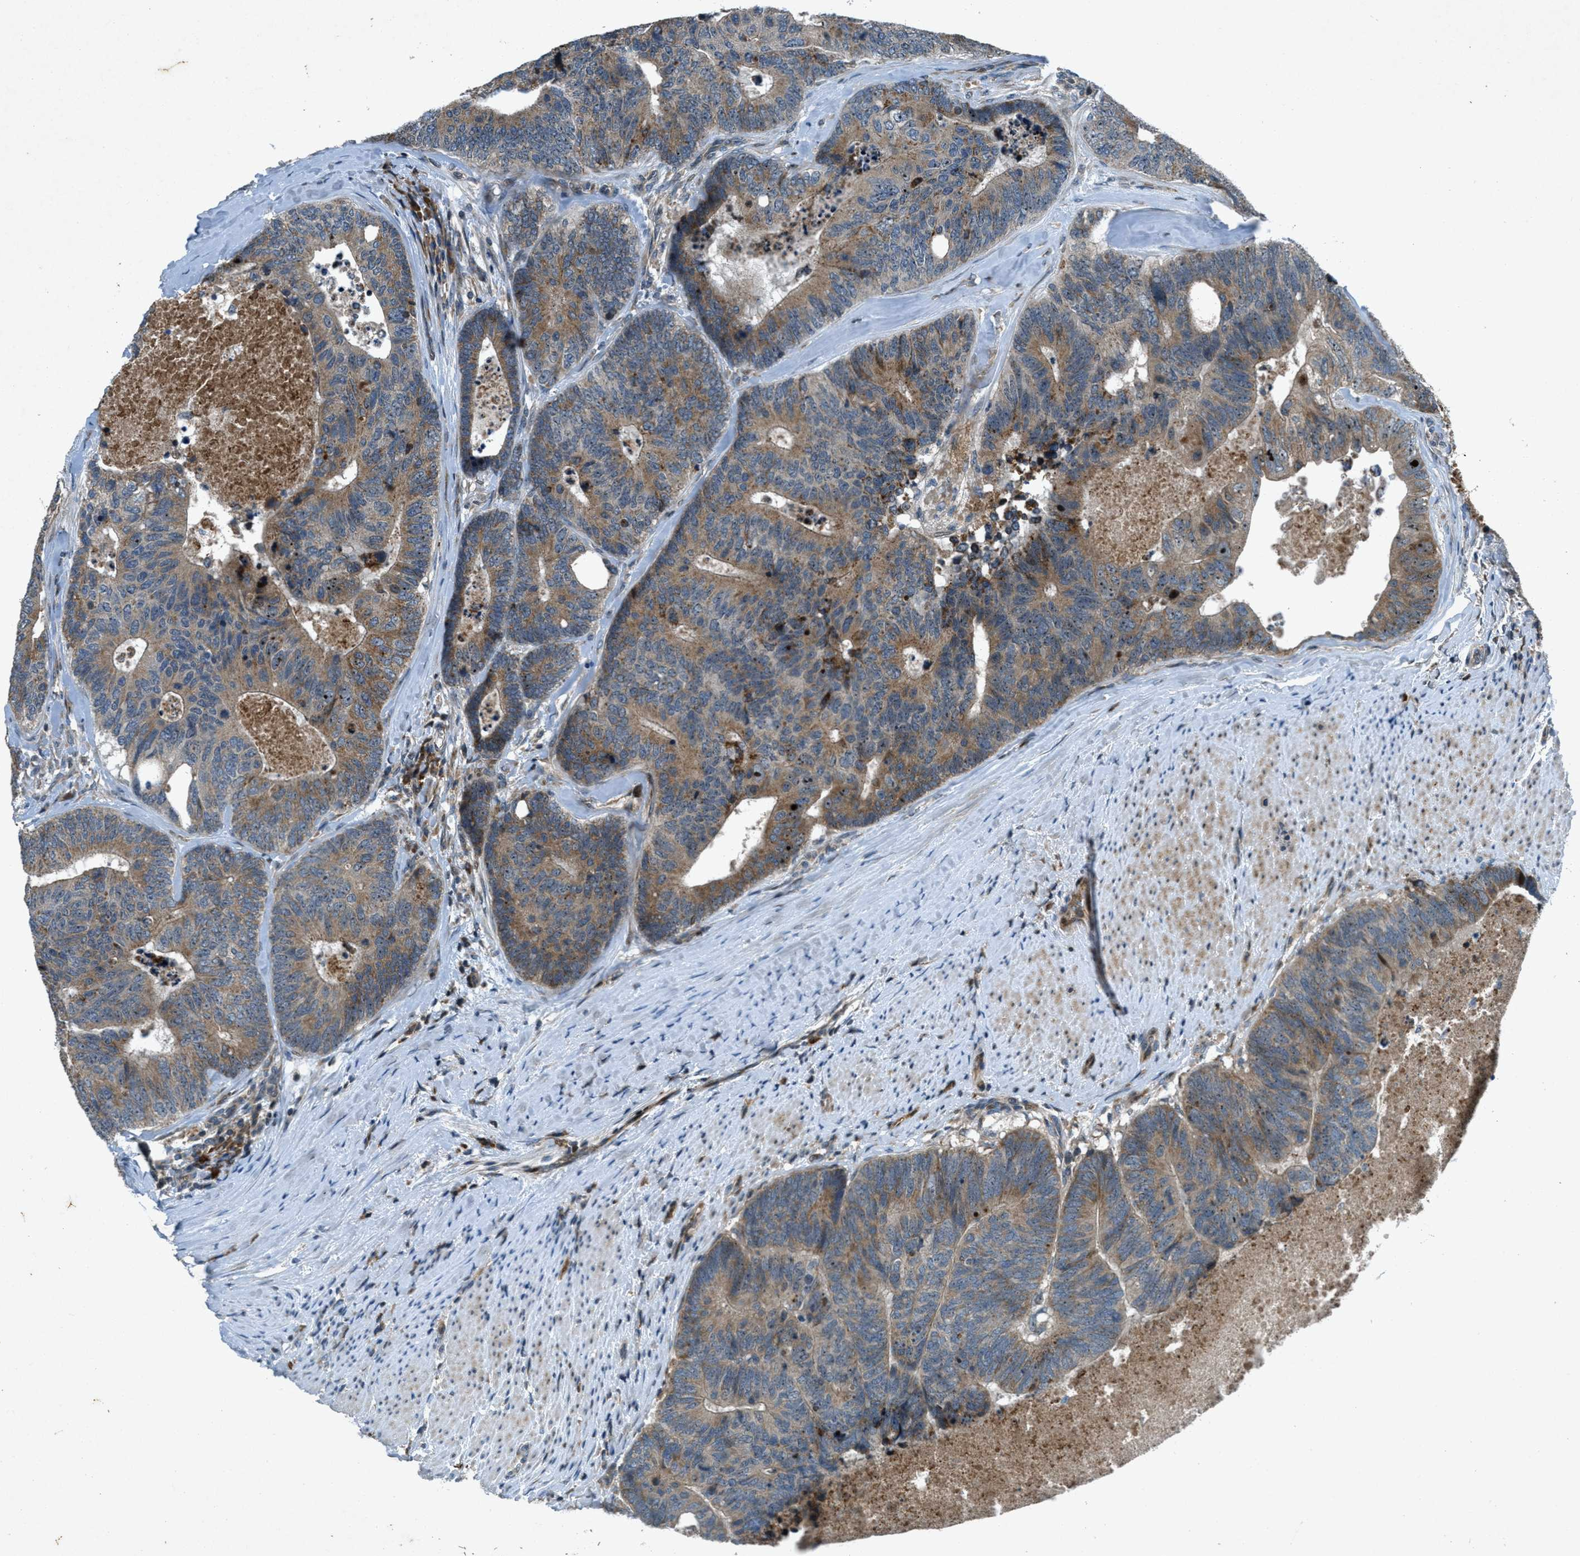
{"staining": {"intensity": "moderate", "quantity": ">75%", "location": "cytoplasmic/membranous"}, "tissue": "colorectal cancer", "cell_type": "Tumor cells", "image_type": "cancer", "snomed": [{"axis": "morphology", "description": "Adenocarcinoma, NOS"}, {"axis": "topography", "description": "Colon"}], "caption": "Colorectal cancer stained with a protein marker exhibits moderate staining in tumor cells.", "gene": "CLEC2D", "patient": {"sex": "female", "age": 67}}